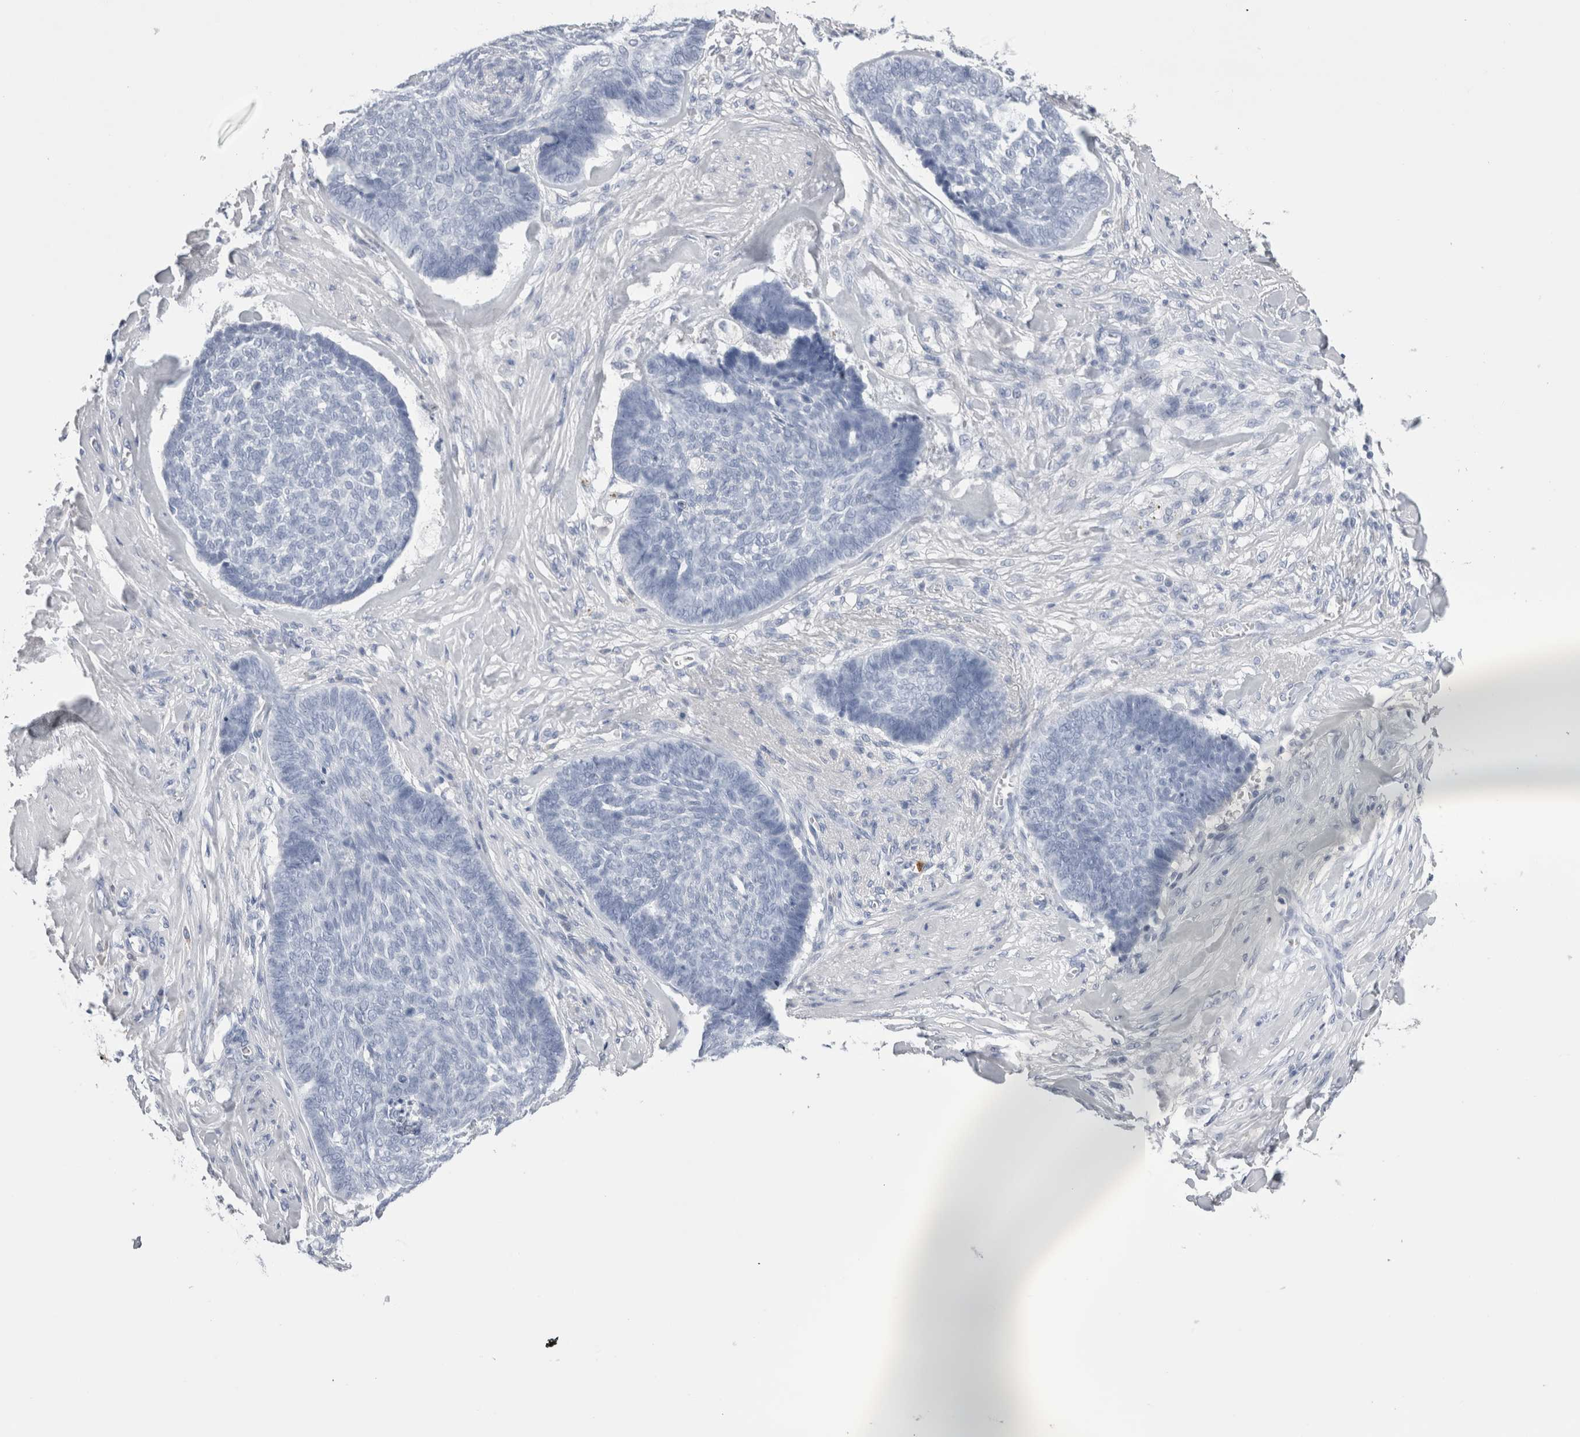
{"staining": {"intensity": "negative", "quantity": "none", "location": "none"}, "tissue": "skin cancer", "cell_type": "Tumor cells", "image_type": "cancer", "snomed": [{"axis": "morphology", "description": "Basal cell carcinoma"}, {"axis": "topography", "description": "Skin"}], "caption": "The IHC micrograph has no significant expression in tumor cells of skin cancer tissue.", "gene": "S100A12", "patient": {"sex": "male", "age": 84}}